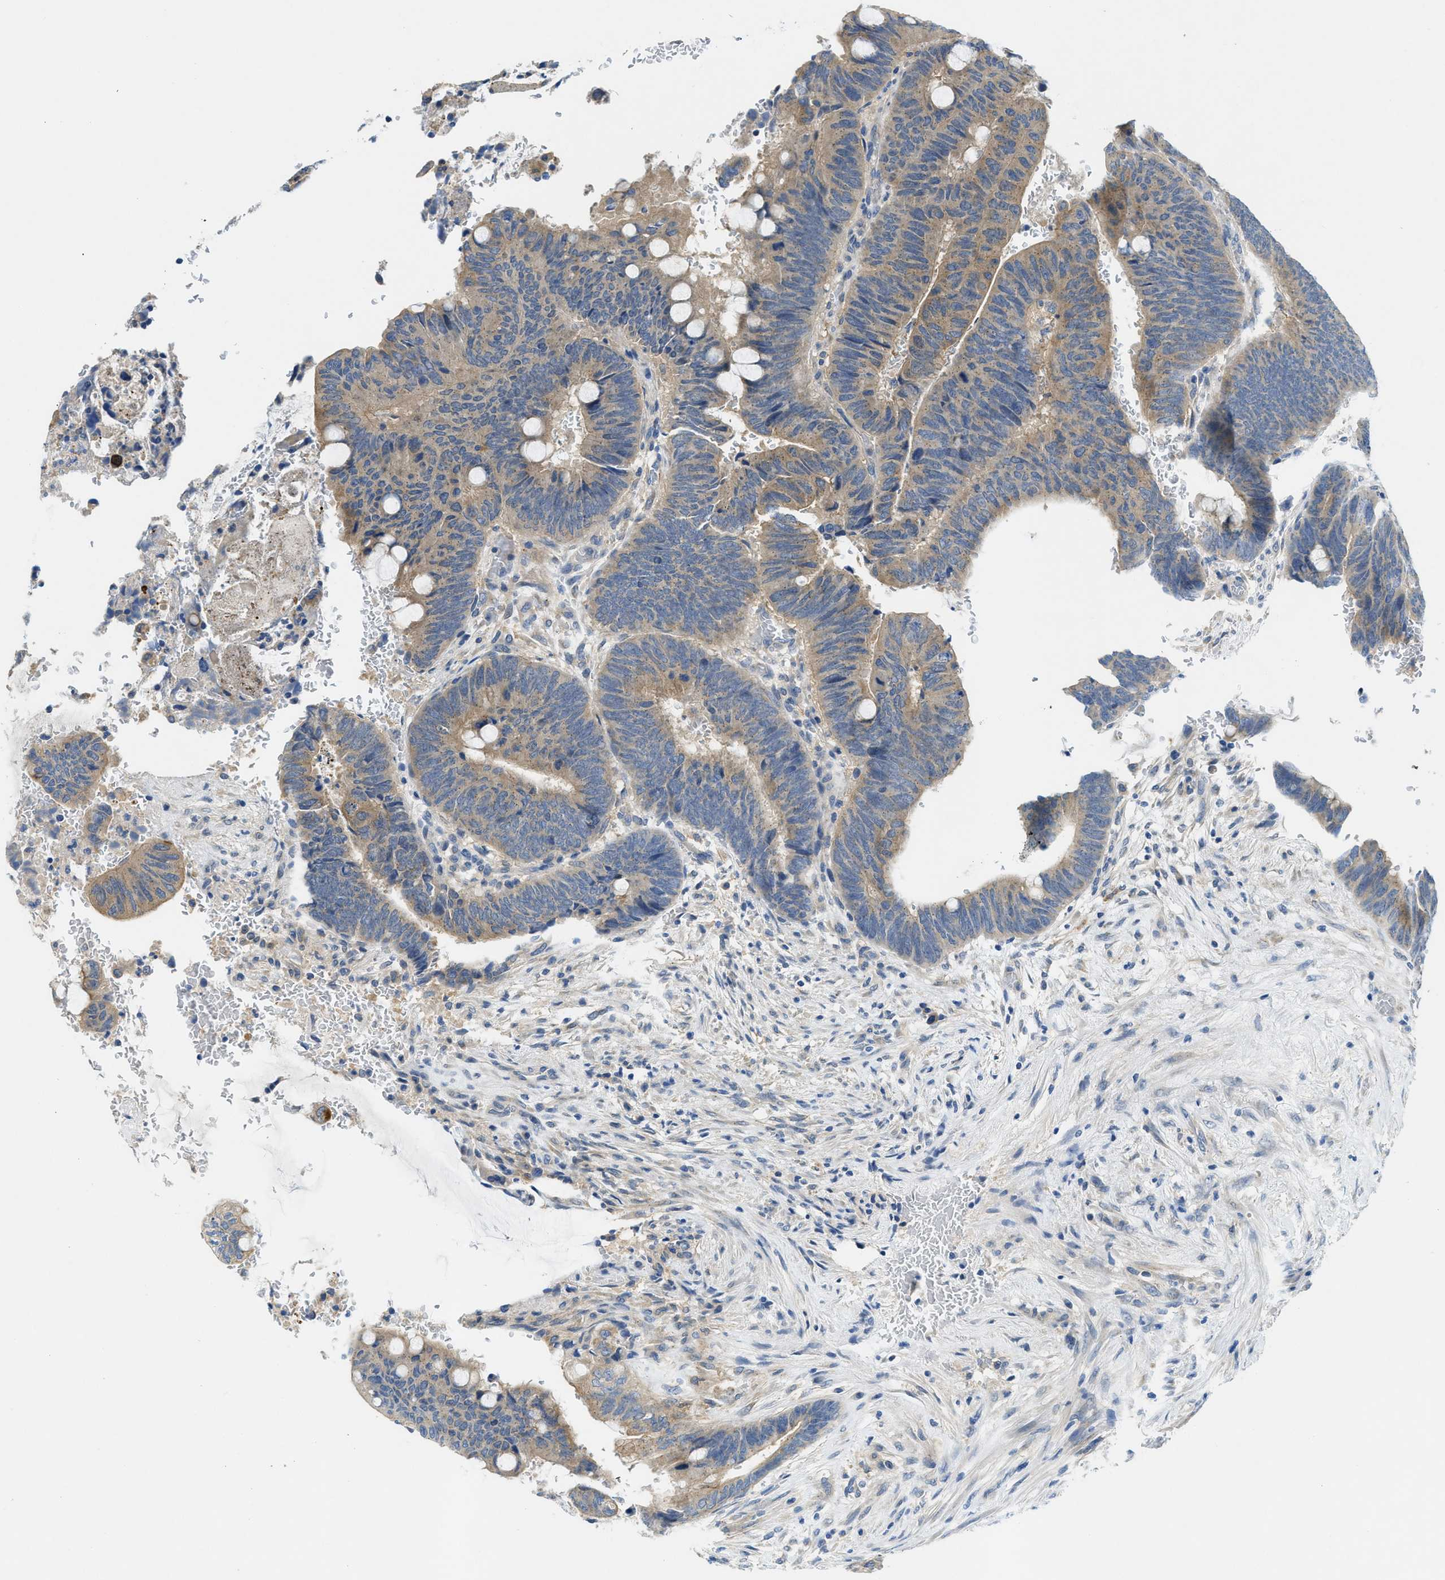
{"staining": {"intensity": "weak", "quantity": "25%-75%", "location": "cytoplasmic/membranous"}, "tissue": "colorectal cancer", "cell_type": "Tumor cells", "image_type": "cancer", "snomed": [{"axis": "morphology", "description": "Normal tissue, NOS"}, {"axis": "morphology", "description": "Adenocarcinoma, NOS"}, {"axis": "topography", "description": "Rectum"}], "caption": "Tumor cells show weak cytoplasmic/membranous expression in about 25%-75% of cells in colorectal adenocarcinoma.", "gene": "RIPK2", "patient": {"sex": "male", "age": 92}}